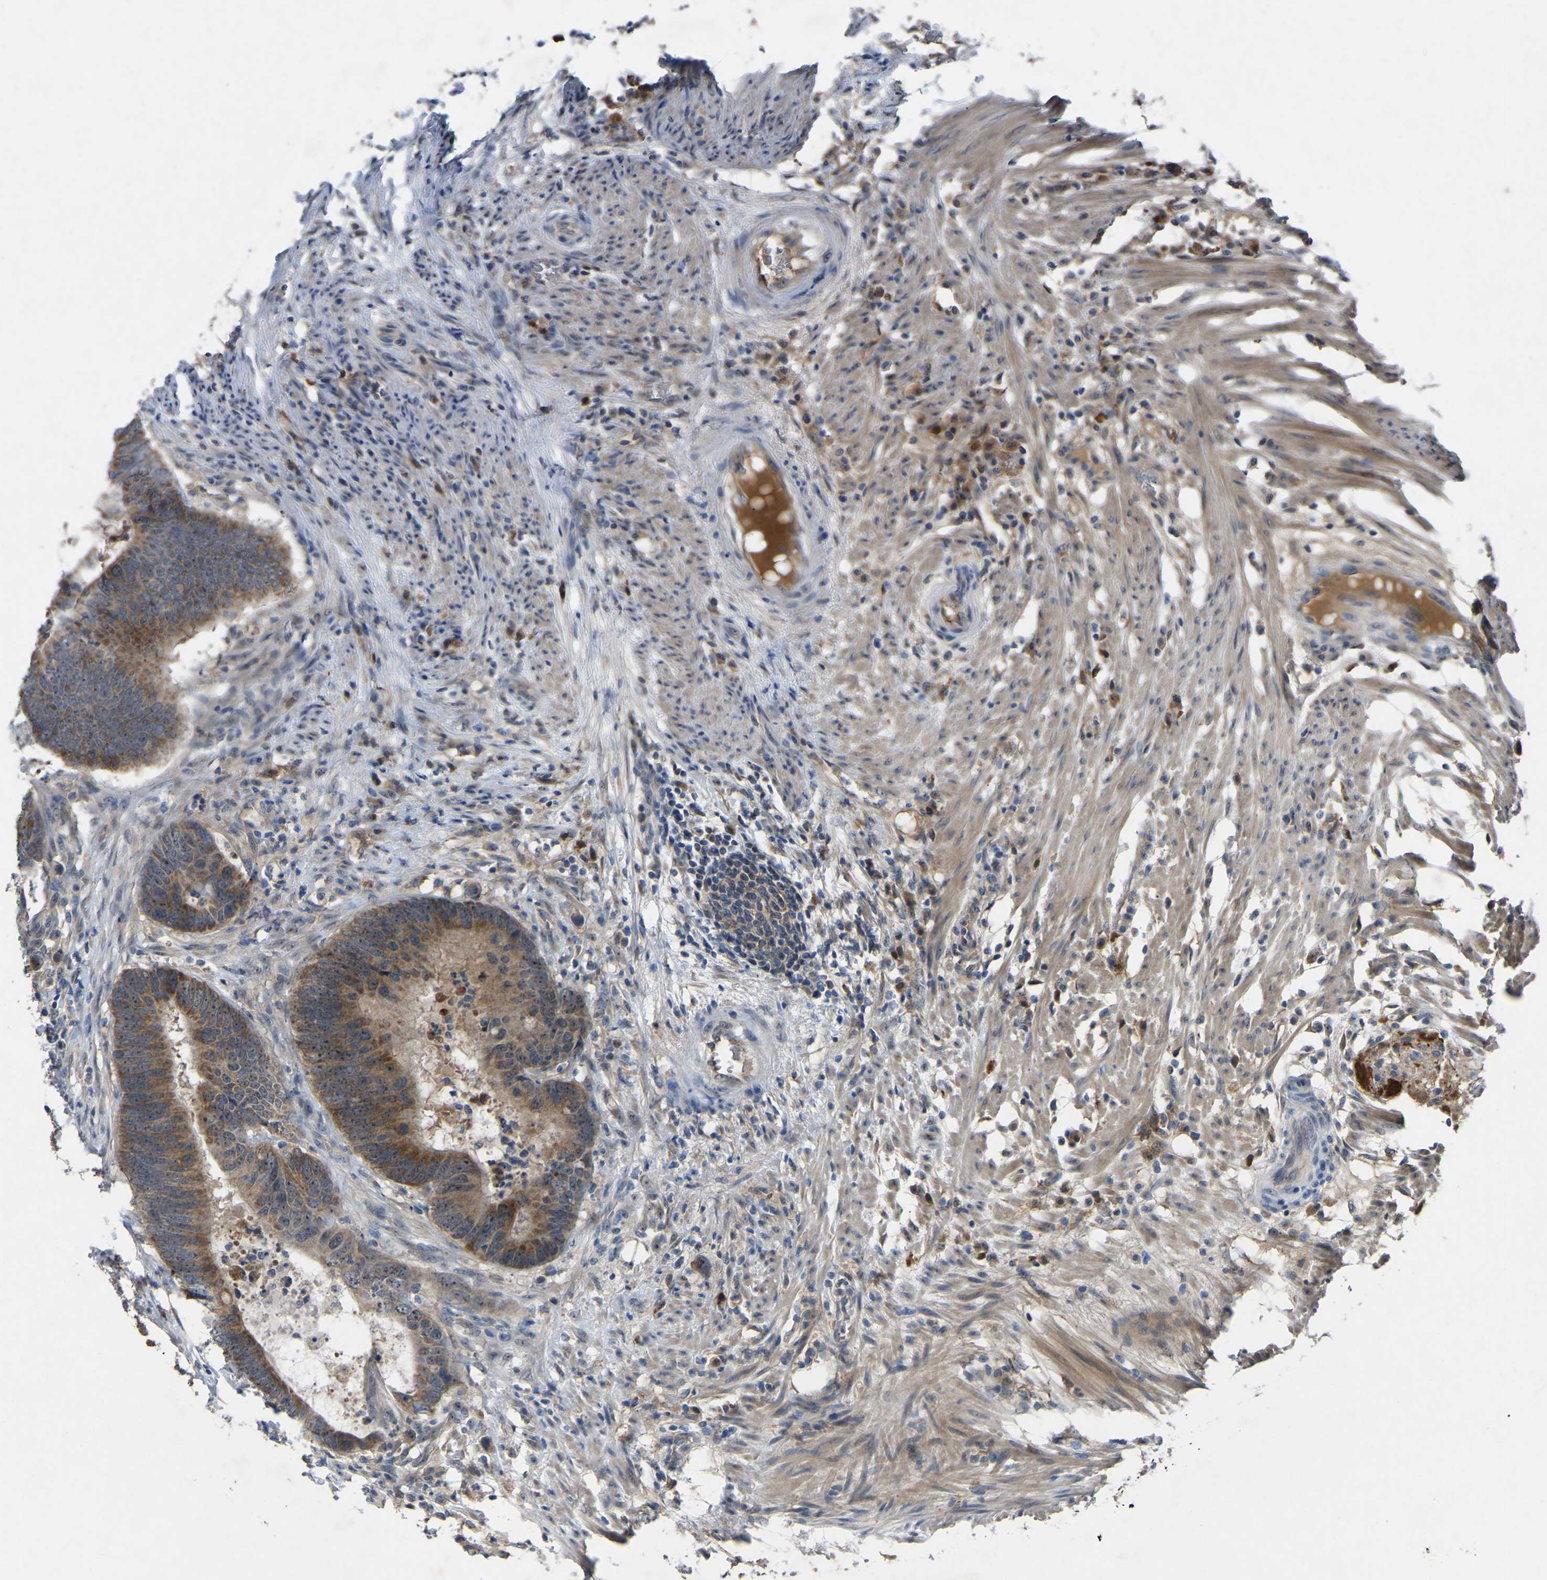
{"staining": {"intensity": "moderate", "quantity": "<25%", "location": "cytoplasmic/membranous"}, "tissue": "colorectal cancer", "cell_type": "Tumor cells", "image_type": "cancer", "snomed": [{"axis": "morphology", "description": "Adenocarcinoma, NOS"}, {"axis": "topography", "description": "Colon"}], "caption": "Colorectal adenocarcinoma stained for a protein (brown) demonstrates moderate cytoplasmic/membranous positive positivity in about <25% of tumor cells.", "gene": "FHIT", "patient": {"sex": "male", "age": 56}}